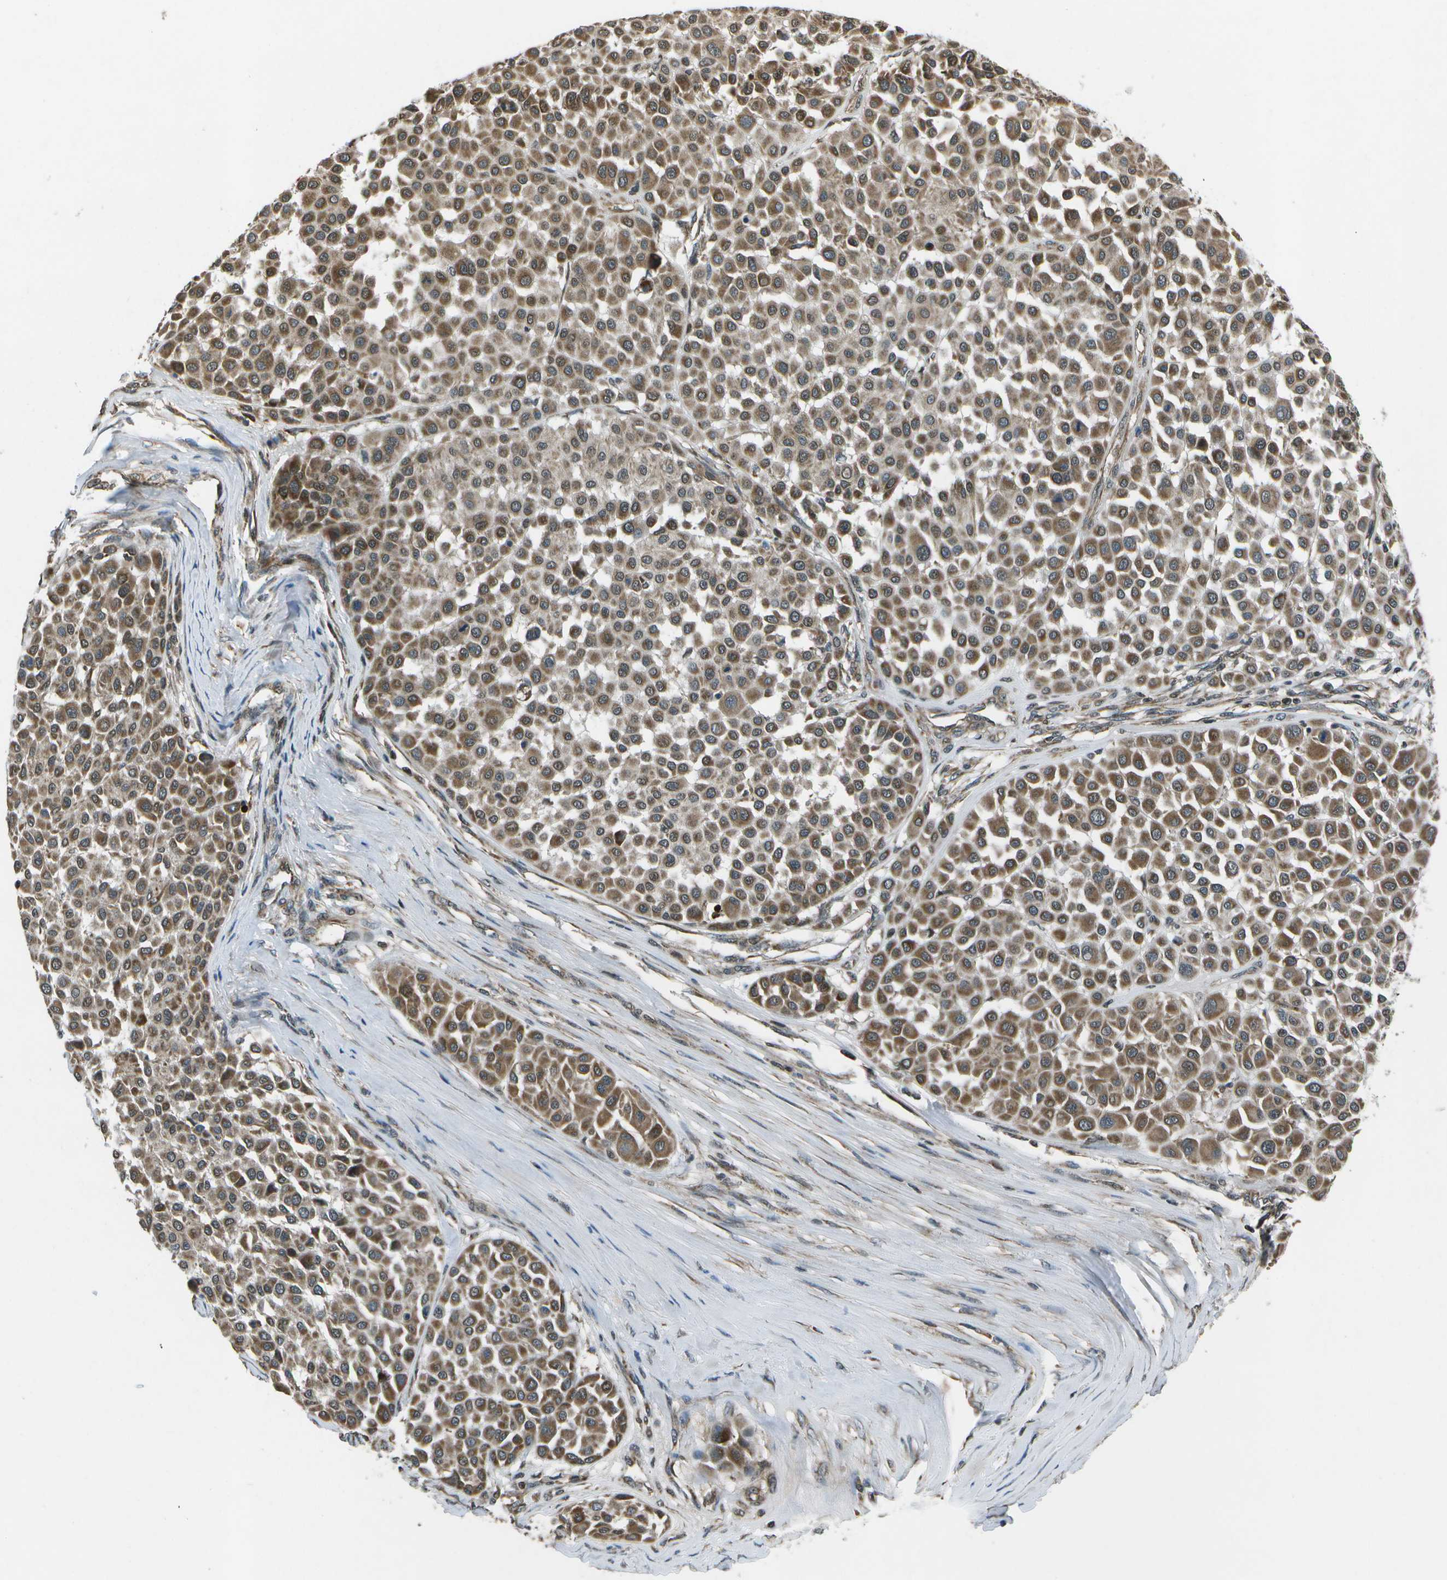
{"staining": {"intensity": "moderate", "quantity": ">75%", "location": "cytoplasmic/membranous"}, "tissue": "melanoma", "cell_type": "Tumor cells", "image_type": "cancer", "snomed": [{"axis": "morphology", "description": "Malignant melanoma, Metastatic site"}, {"axis": "topography", "description": "Soft tissue"}], "caption": "A micrograph showing moderate cytoplasmic/membranous staining in approximately >75% of tumor cells in malignant melanoma (metastatic site), as visualized by brown immunohistochemical staining.", "gene": "EIF2AK1", "patient": {"sex": "male", "age": 41}}